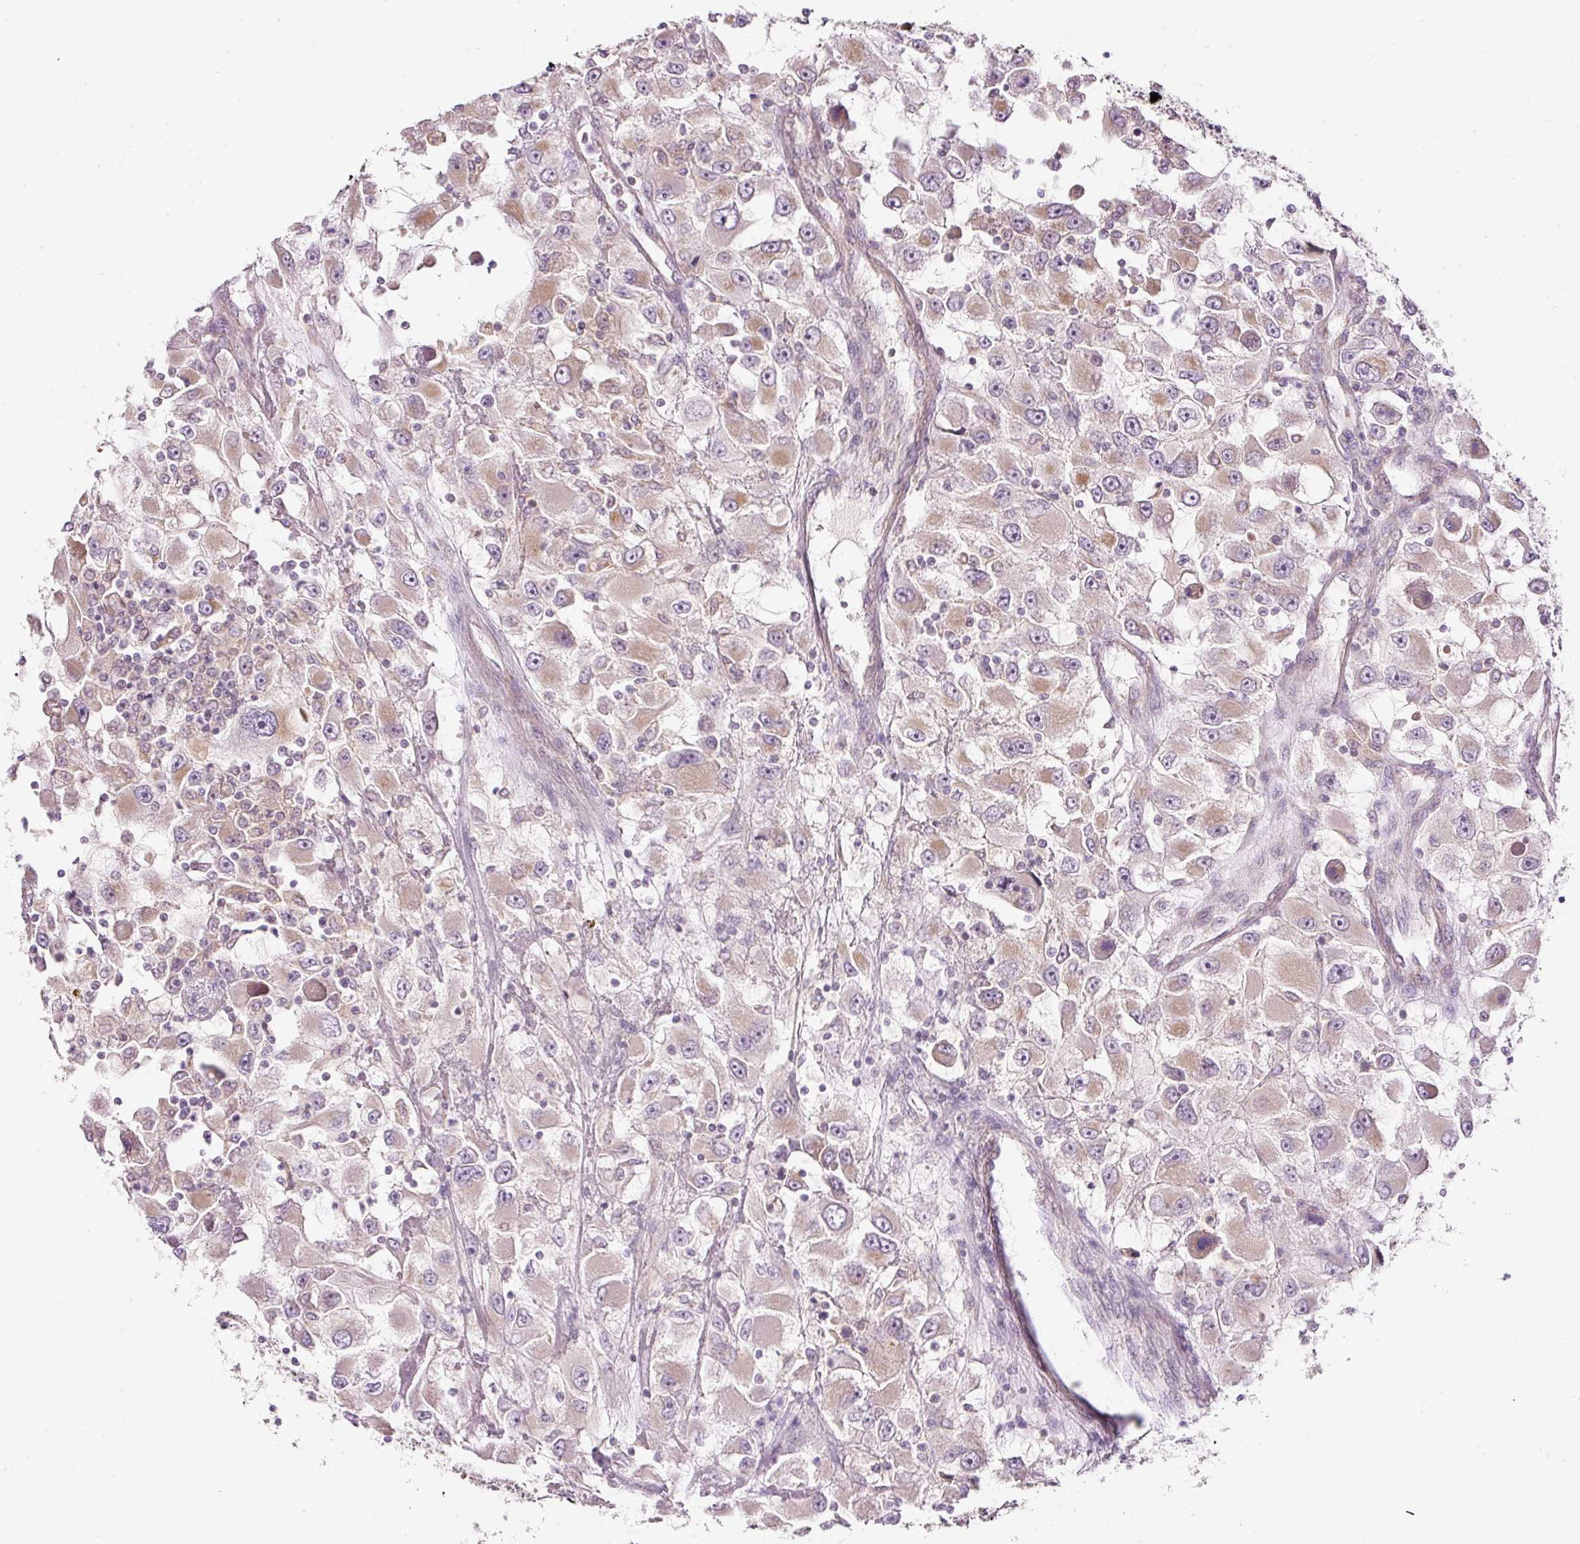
{"staining": {"intensity": "weak", "quantity": "<25%", "location": "cytoplasmic/membranous"}, "tissue": "renal cancer", "cell_type": "Tumor cells", "image_type": "cancer", "snomed": [{"axis": "morphology", "description": "Adenocarcinoma, NOS"}, {"axis": "topography", "description": "Kidney"}], "caption": "Image shows no significant protein staining in tumor cells of renal cancer.", "gene": "FAM78B", "patient": {"sex": "female", "age": 52}}